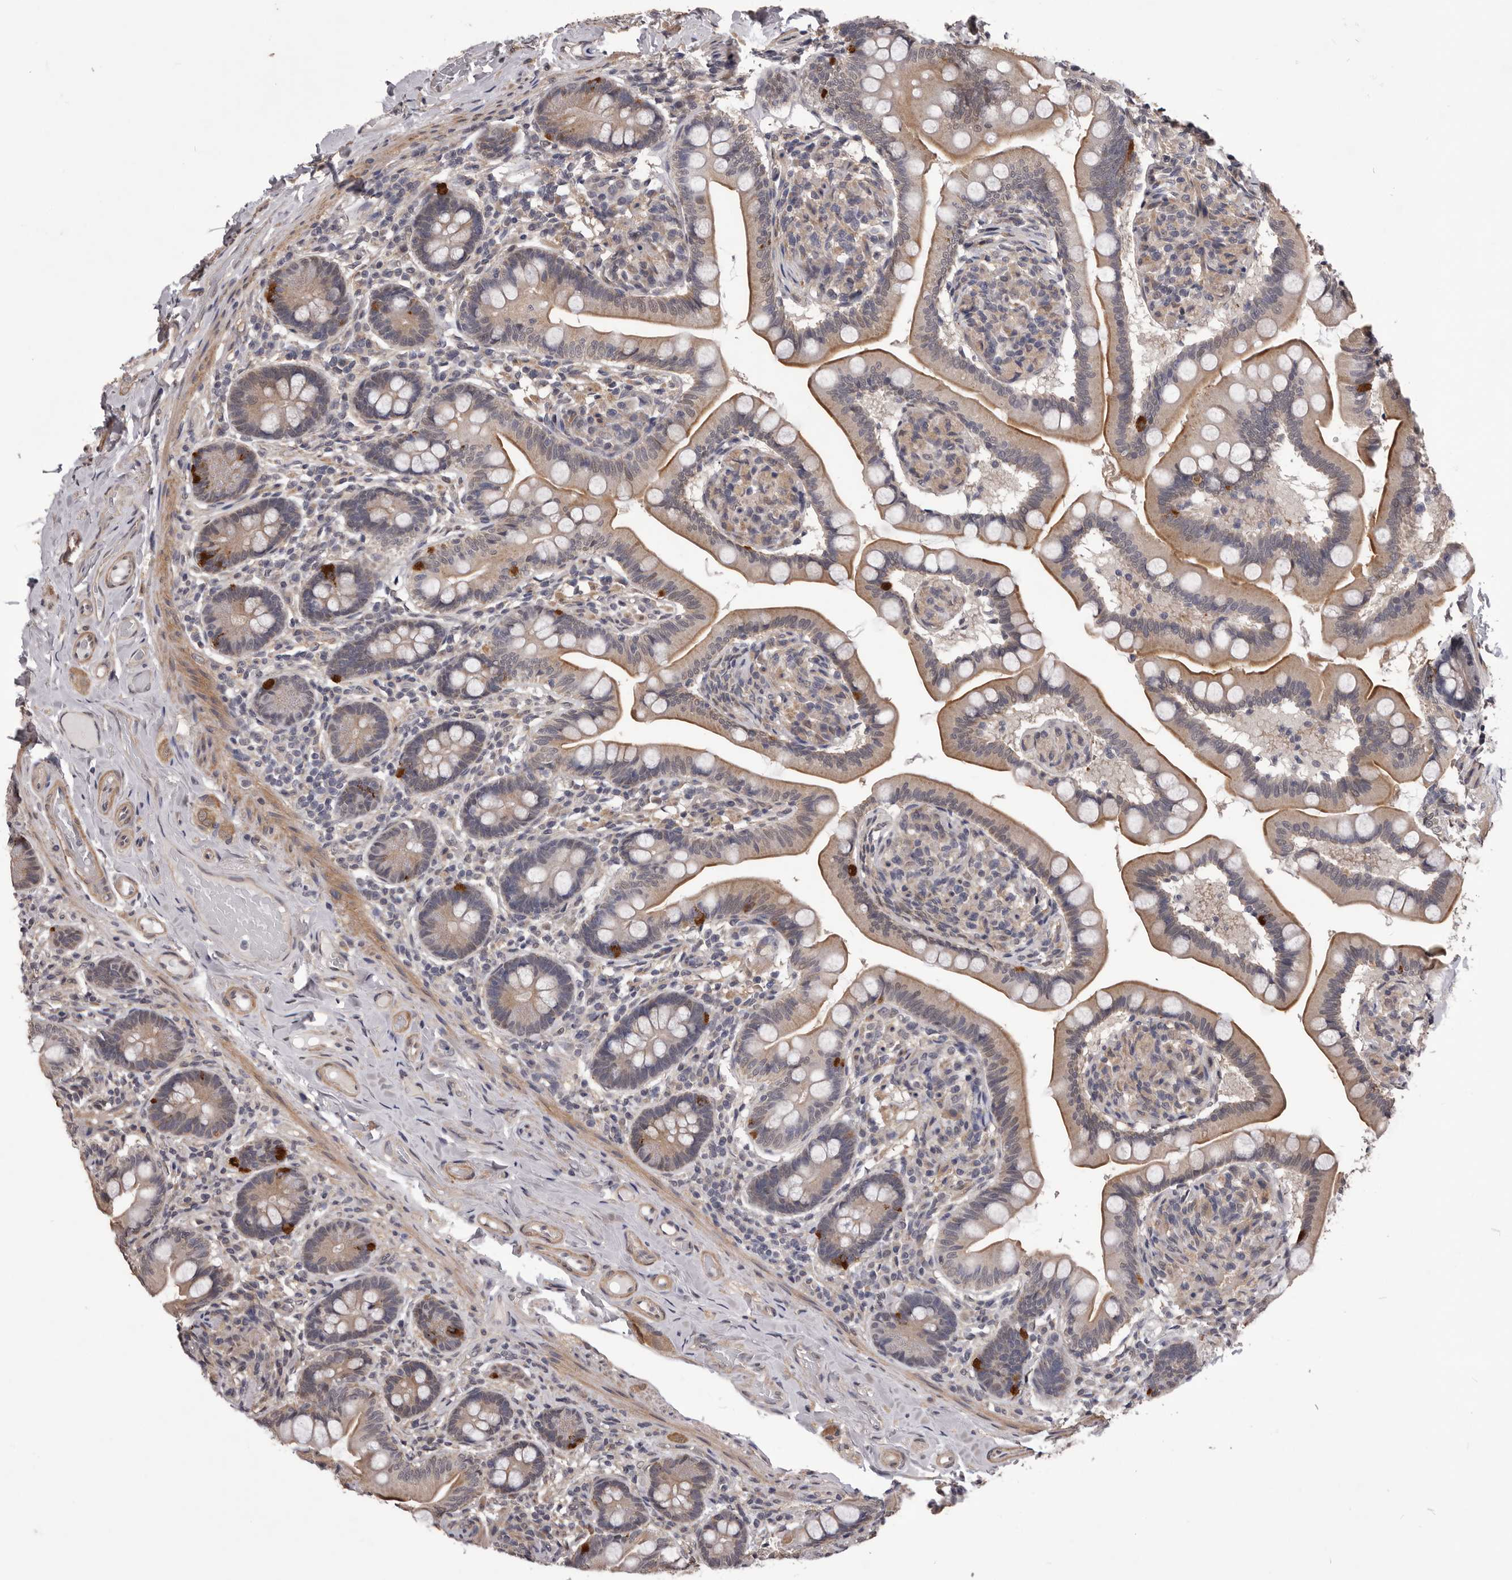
{"staining": {"intensity": "weak", "quantity": "25%-75%", "location": "cytoplasmic/membranous"}, "tissue": "small intestine", "cell_type": "Glandular cells", "image_type": "normal", "snomed": [{"axis": "morphology", "description": "Normal tissue, NOS"}, {"axis": "topography", "description": "Small intestine"}], "caption": "Protein staining of normal small intestine shows weak cytoplasmic/membranous expression in approximately 25%-75% of glandular cells.", "gene": "CELF3", "patient": {"sex": "female", "age": 64}}